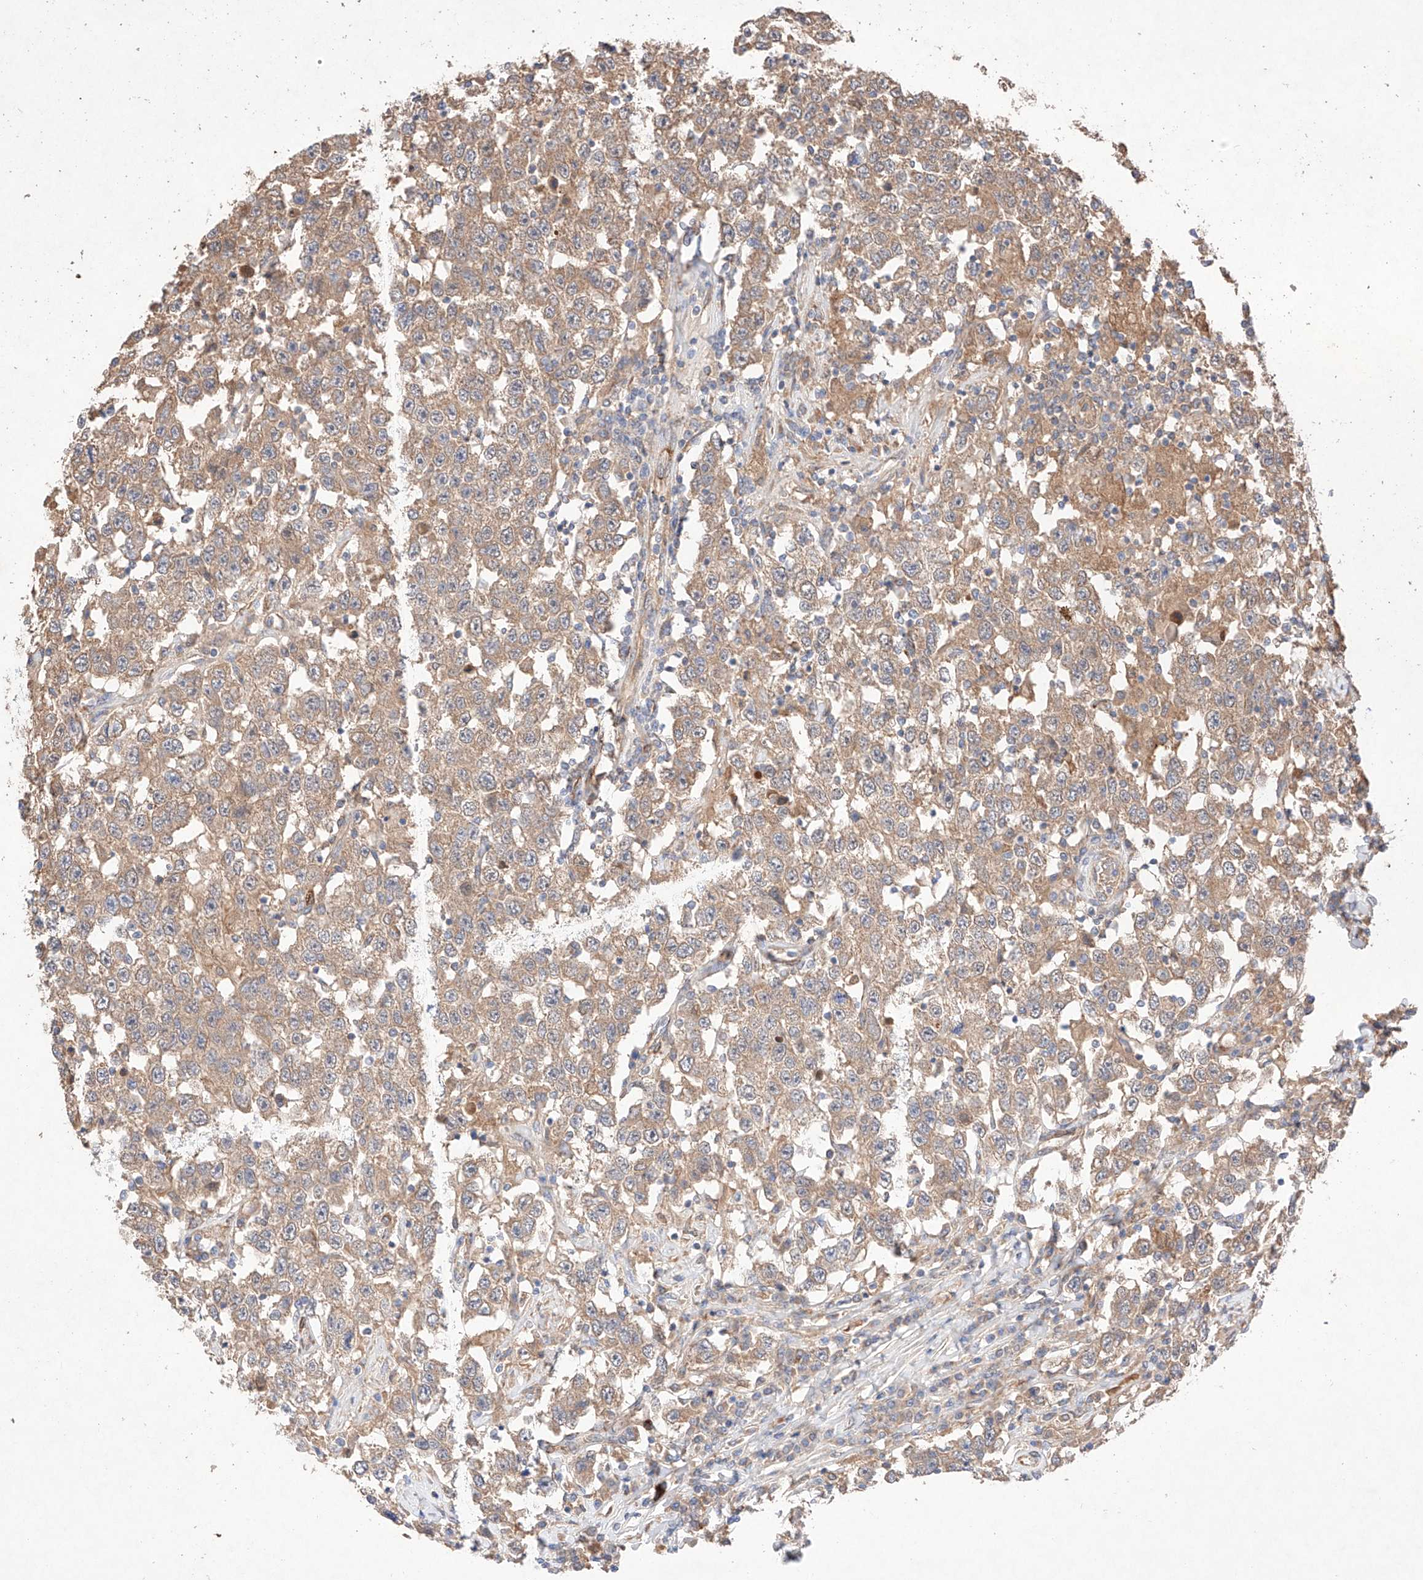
{"staining": {"intensity": "moderate", "quantity": ">75%", "location": "cytoplasmic/membranous"}, "tissue": "testis cancer", "cell_type": "Tumor cells", "image_type": "cancer", "snomed": [{"axis": "morphology", "description": "Seminoma, NOS"}, {"axis": "topography", "description": "Testis"}], "caption": "About >75% of tumor cells in testis cancer (seminoma) exhibit moderate cytoplasmic/membranous protein positivity as visualized by brown immunohistochemical staining.", "gene": "C6orf62", "patient": {"sex": "male", "age": 41}}